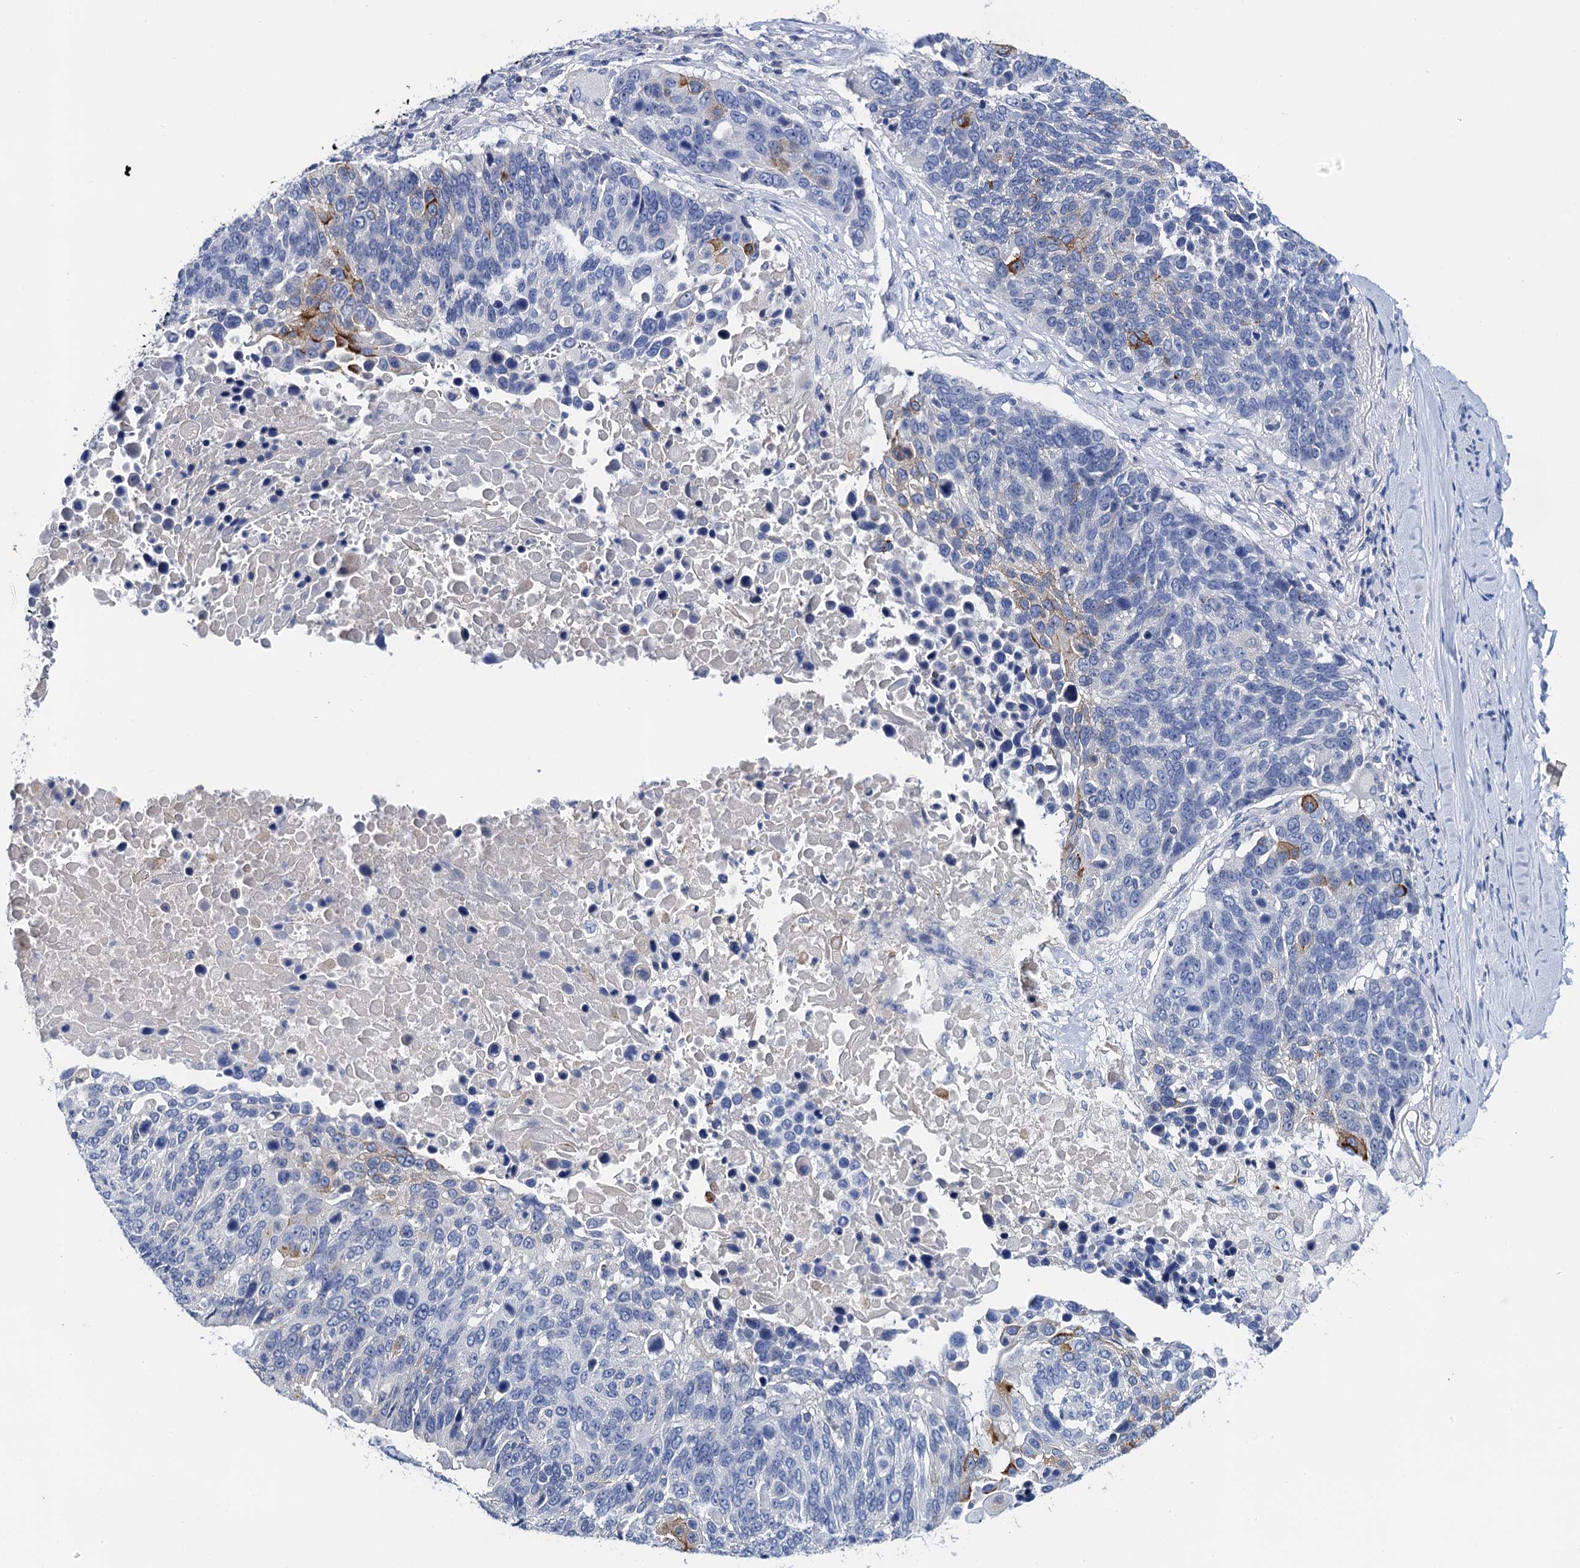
{"staining": {"intensity": "moderate", "quantity": "<25%", "location": "cytoplasmic/membranous"}, "tissue": "lung cancer", "cell_type": "Tumor cells", "image_type": "cancer", "snomed": [{"axis": "morphology", "description": "Normal tissue, NOS"}, {"axis": "morphology", "description": "Squamous cell carcinoma, NOS"}, {"axis": "topography", "description": "Lymph node"}, {"axis": "topography", "description": "Lung"}], "caption": "About <25% of tumor cells in lung cancer exhibit moderate cytoplasmic/membranous protein expression as visualized by brown immunohistochemical staining.", "gene": "LYPD3", "patient": {"sex": "male", "age": 66}}